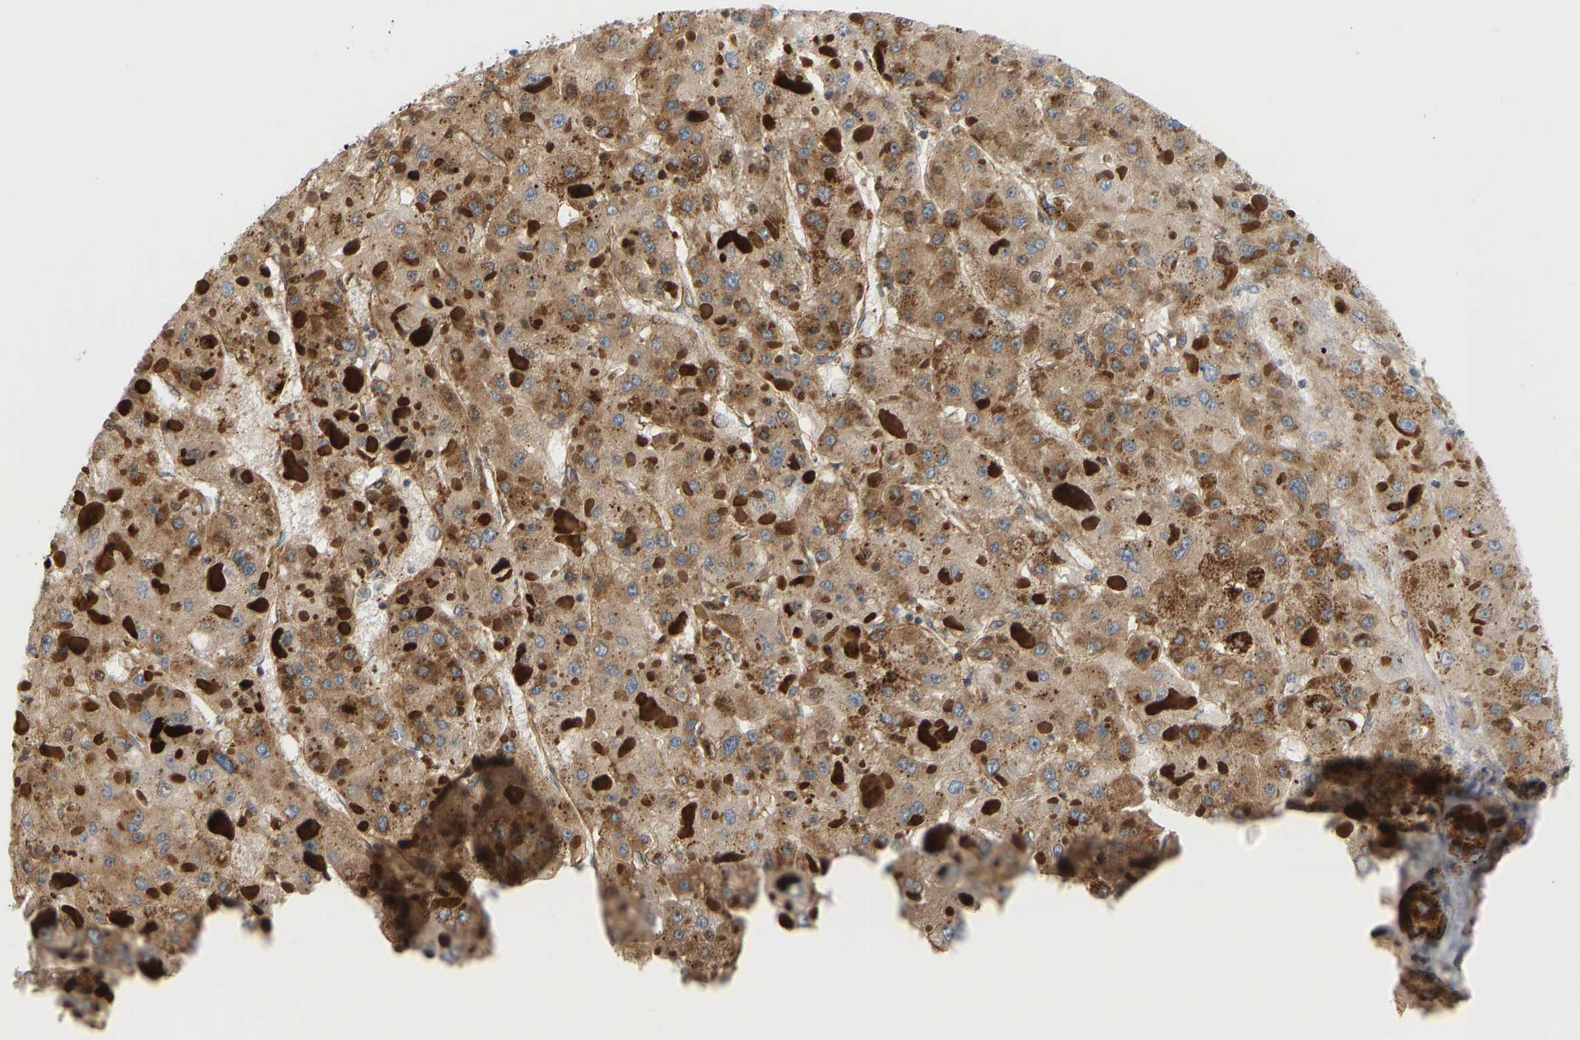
{"staining": {"intensity": "moderate", "quantity": ">75%", "location": "cytoplasmic/membranous"}, "tissue": "liver cancer", "cell_type": "Tumor cells", "image_type": "cancer", "snomed": [{"axis": "morphology", "description": "Carcinoma, Hepatocellular, NOS"}, {"axis": "topography", "description": "Liver"}], "caption": "Human hepatocellular carcinoma (liver) stained with a protein marker exhibits moderate staining in tumor cells.", "gene": "GPSM2", "patient": {"sex": "female", "age": 73}}